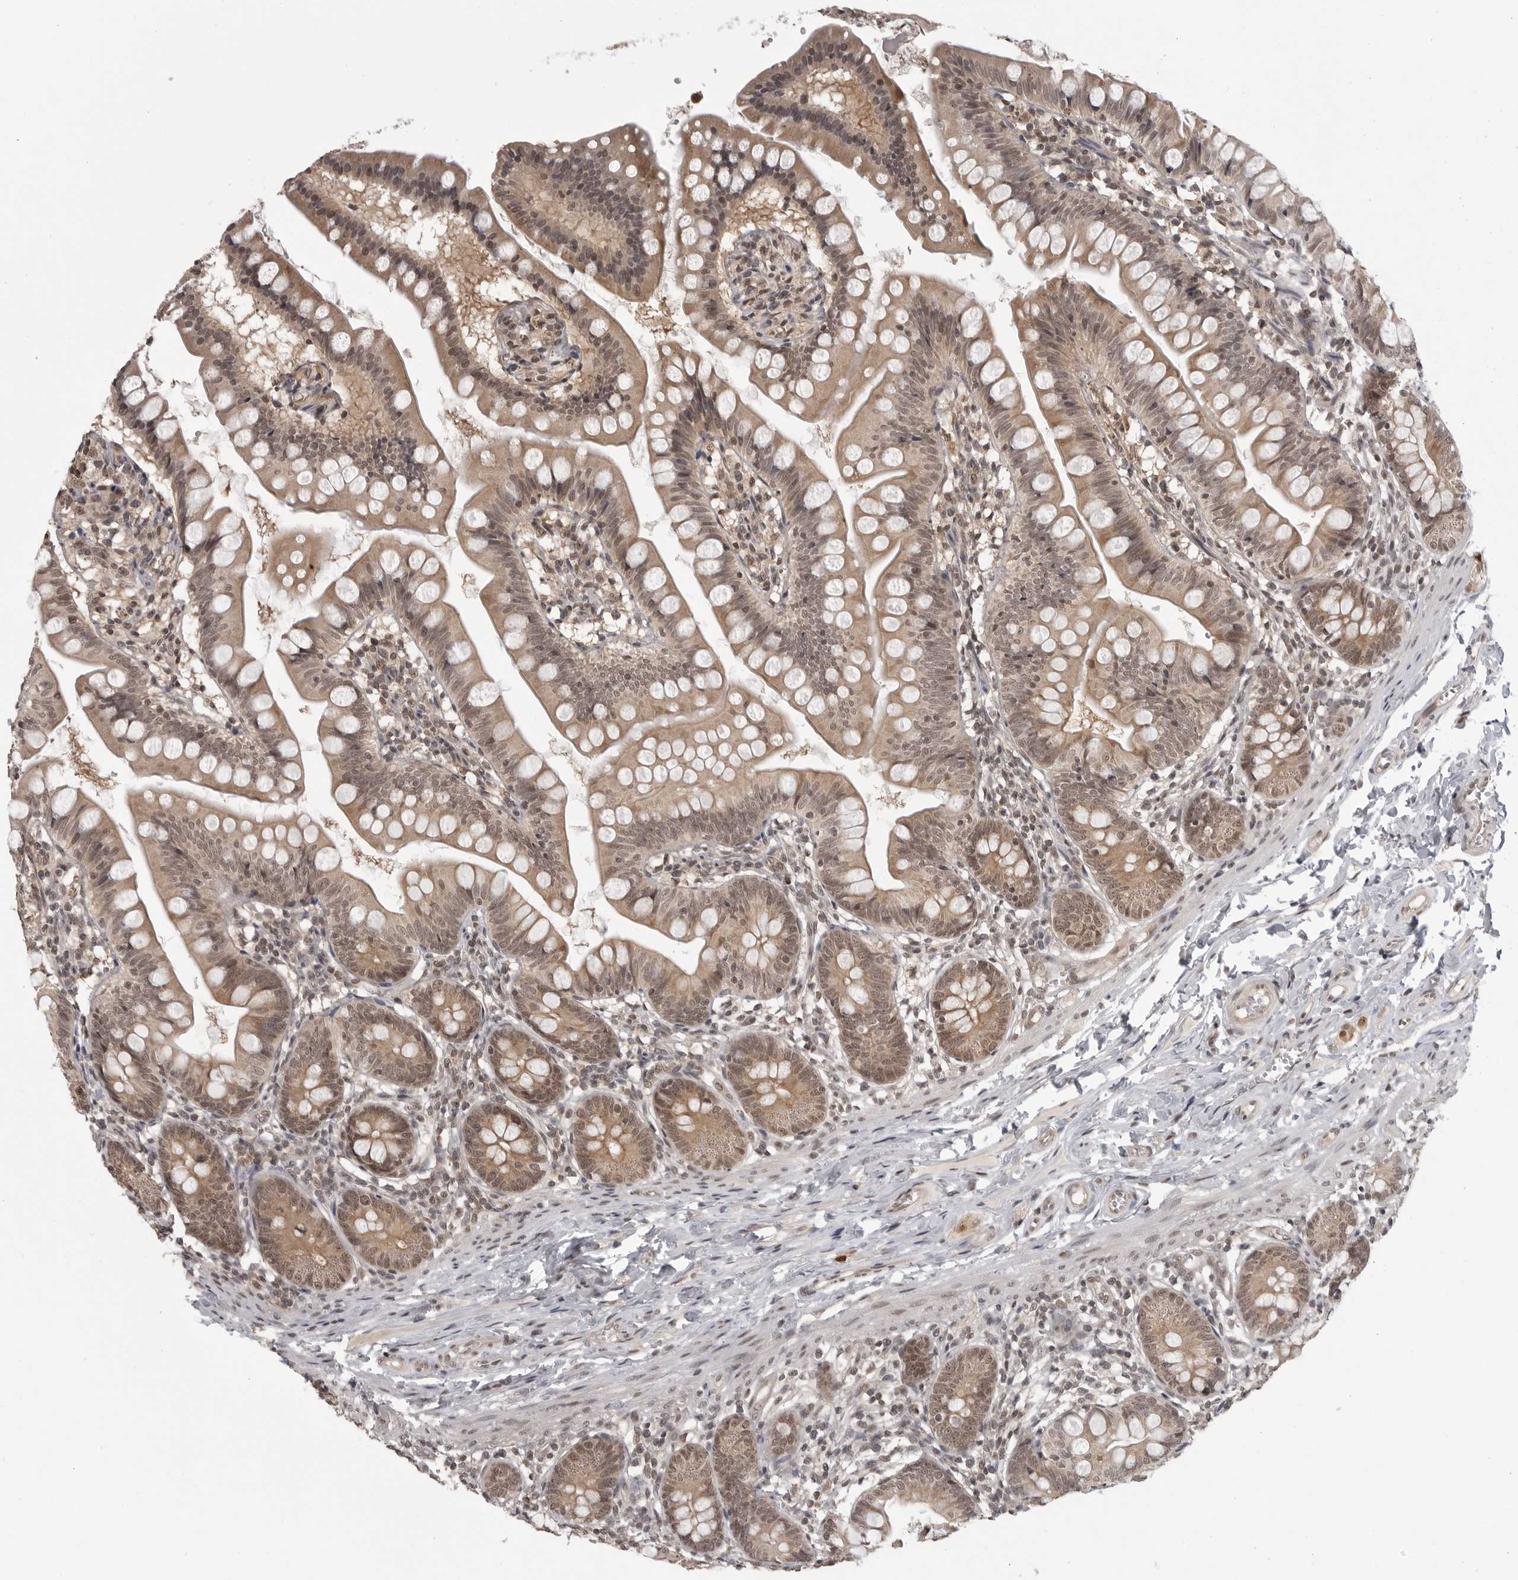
{"staining": {"intensity": "moderate", "quantity": ">75%", "location": "cytoplasmic/membranous,nuclear"}, "tissue": "small intestine", "cell_type": "Glandular cells", "image_type": "normal", "snomed": [{"axis": "morphology", "description": "Normal tissue, NOS"}, {"axis": "topography", "description": "Small intestine"}], "caption": "IHC image of benign small intestine stained for a protein (brown), which displays medium levels of moderate cytoplasmic/membranous,nuclear positivity in about >75% of glandular cells.", "gene": "PEG3", "patient": {"sex": "male", "age": 7}}